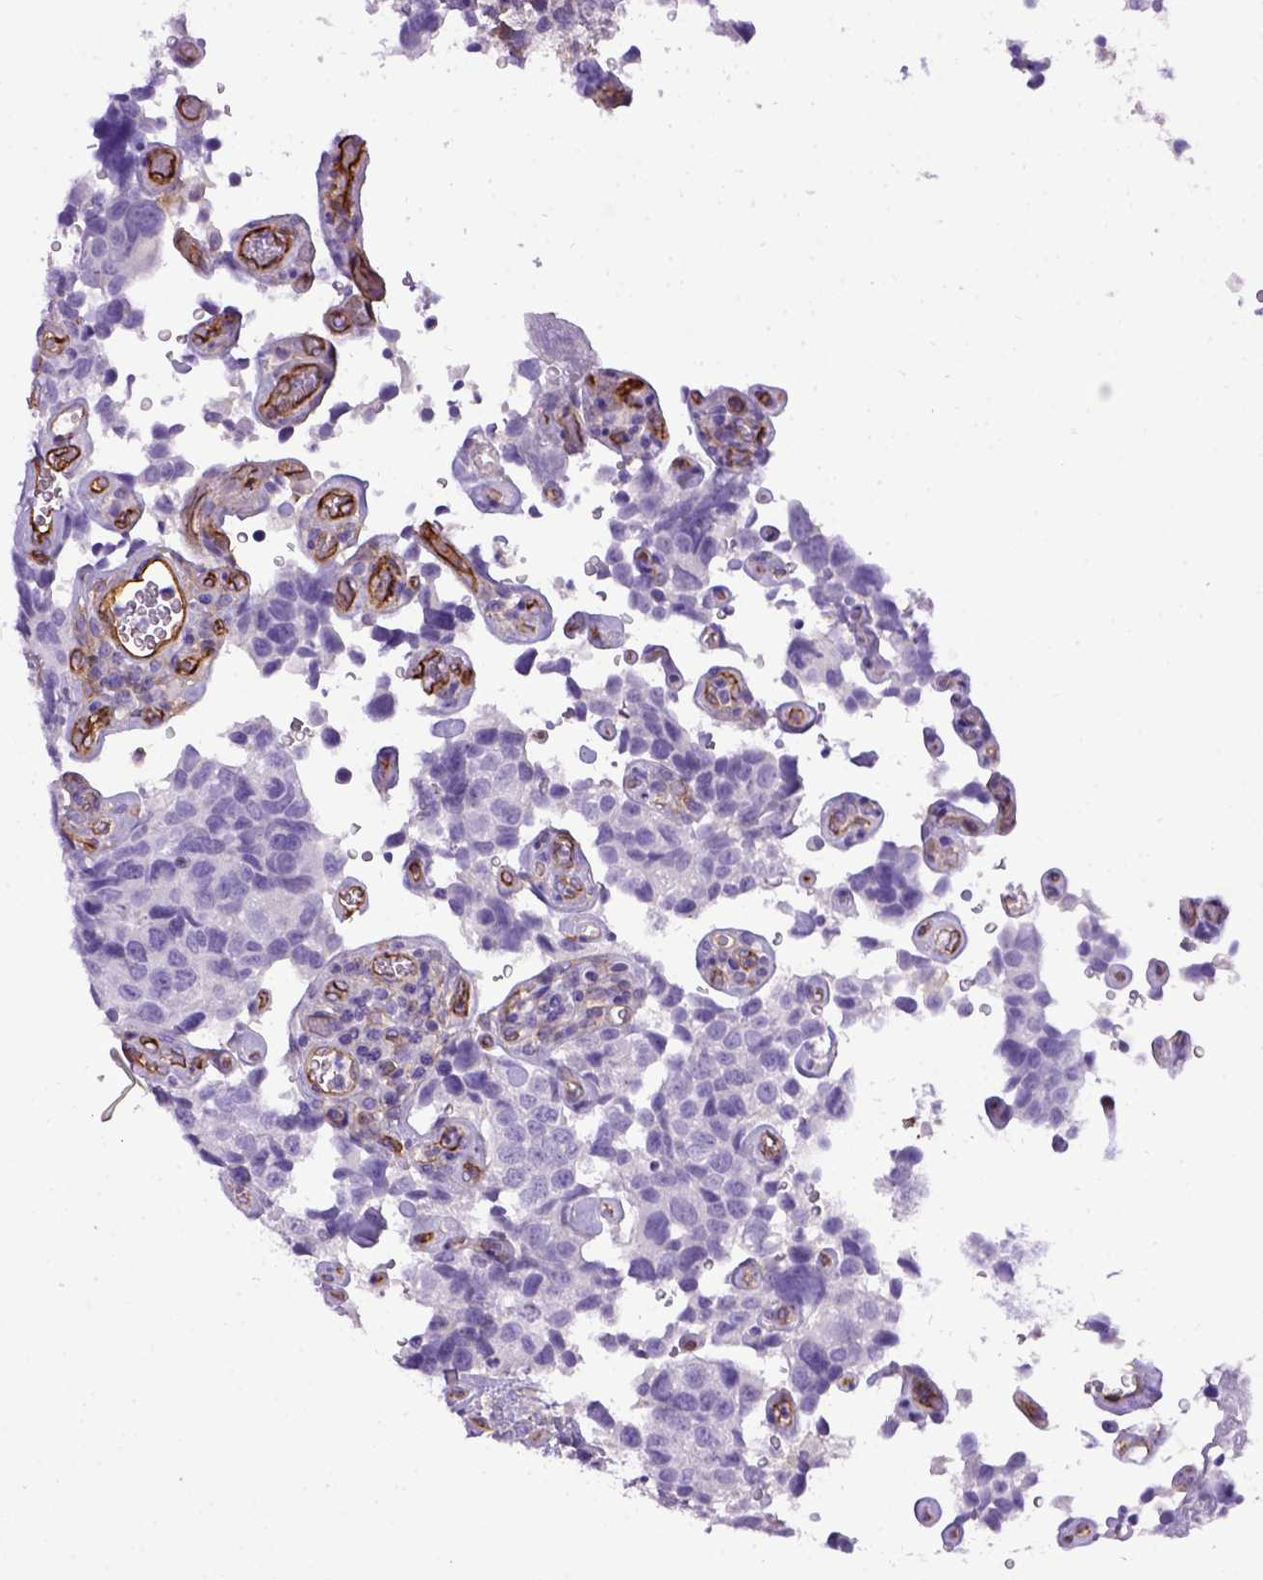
{"staining": {"intensity": "negative", "quantity": "none", "location": "none"}, "tissue": "urothelial cancer", "cell_type": "Tumor cells", "image_type": "cancer", "snomed": [{"axis": "morphology", "description": "Urothelial carcinoma, High grade"}, {"axis": "topography", "description": "Urinary bladder"}], "caption": "DAB immunohistochemical staining of human urothelial carcinoma (high-grade) shows no significant positivity in tumor cells.", "gene": "ENG", "patient": {"sex": "female", "age": 58}}